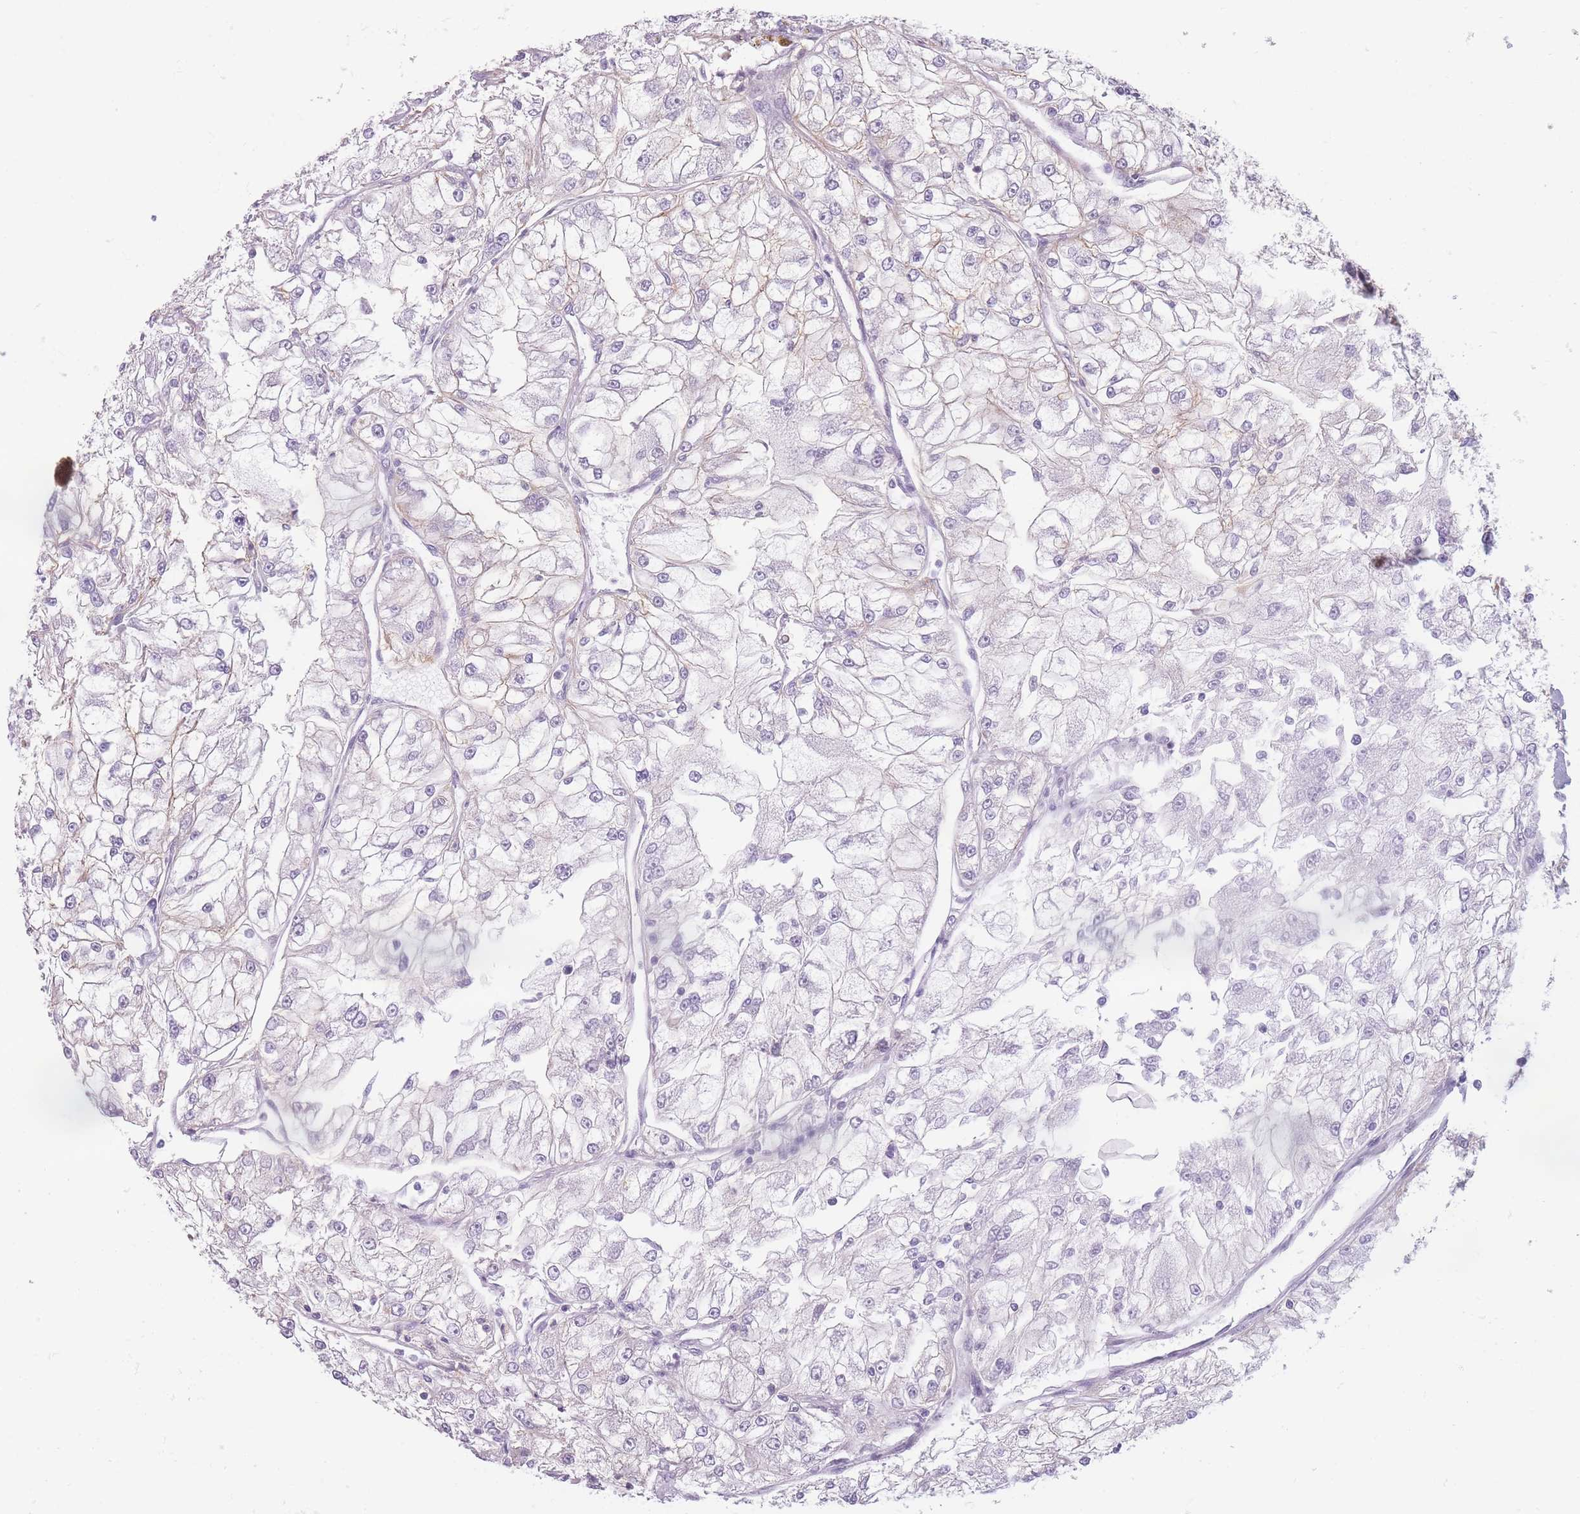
{"staining": {"intensity": "negative", "quantity": "none", "location": "none"}, "tissue": "renal cancer", "cell_type": "Tumor cells", "image_type": "cancer", "snomed": [{"axis": "morphology", "description": "Adenocarcinoma, NOS"}, {"axis": "topography", "description": "Kidney"}], "caption": "A micrograph of renal cancer stained for a protein exhibits no brown staining in tumor cells. (DAB immunohistochemistry with hematoxylin counter stain).", "gene": "GGT1", "patient": {"sex": "female", "age": 72}}